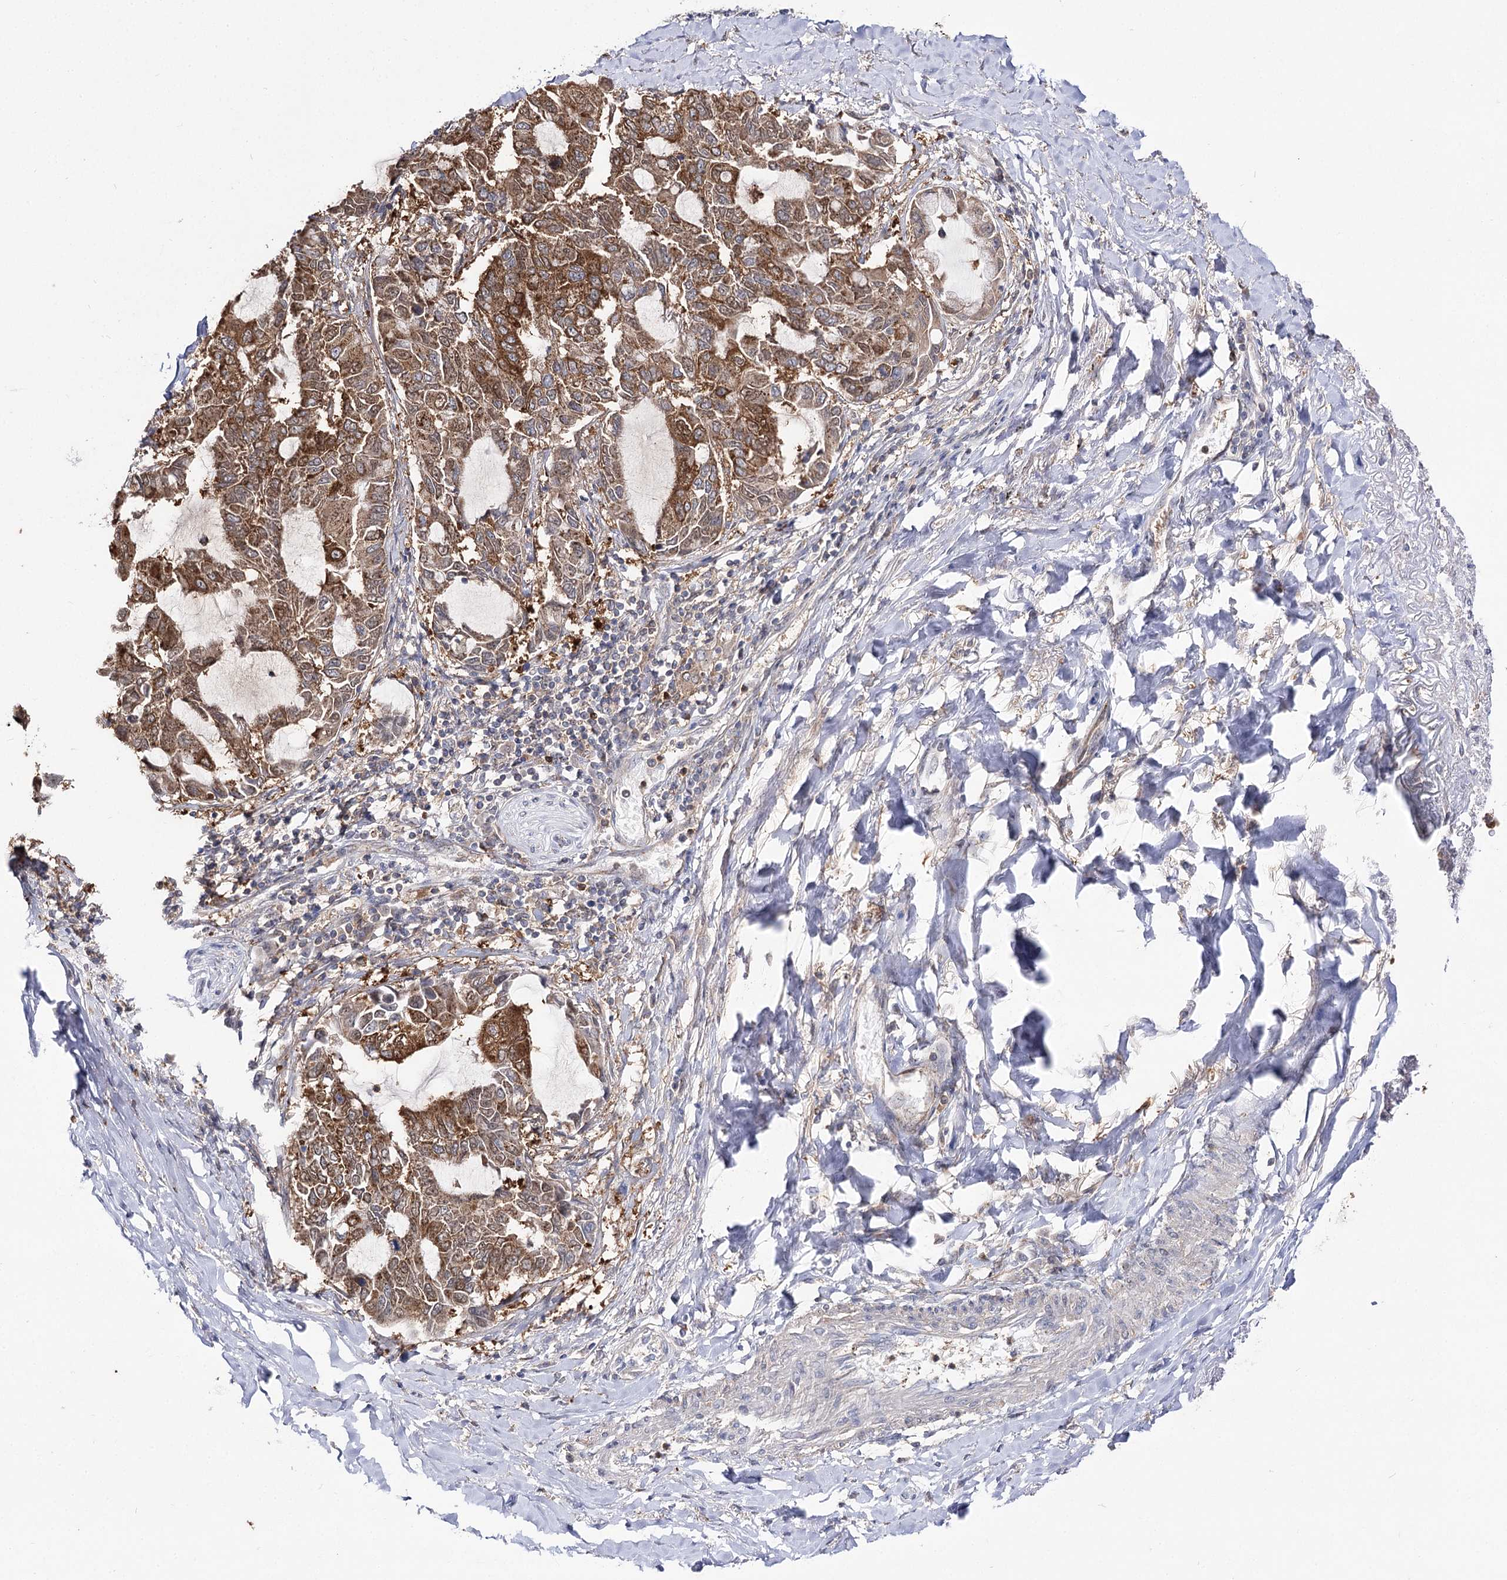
{"staining": {"intensity": "moderate", "quantity": ">75%", "location": "cytoplasmic/membranous"}, "tissue": "lung cancer", "cell_type": "Tumor cells", "image_type": "cancer", "snomed": [{"axis": "morphology", "description": "Adenocarcinoma, NOS"}, {"axis": "topography", "description": "Lung"}], "caption": "Tumor cells display medium levels of moderate cytoplasmic/membranous staining in about >75% of cells in lung adenocarcinoma.", "gene": "UGP2", "patient": {"sex": "male", "age": 64}}